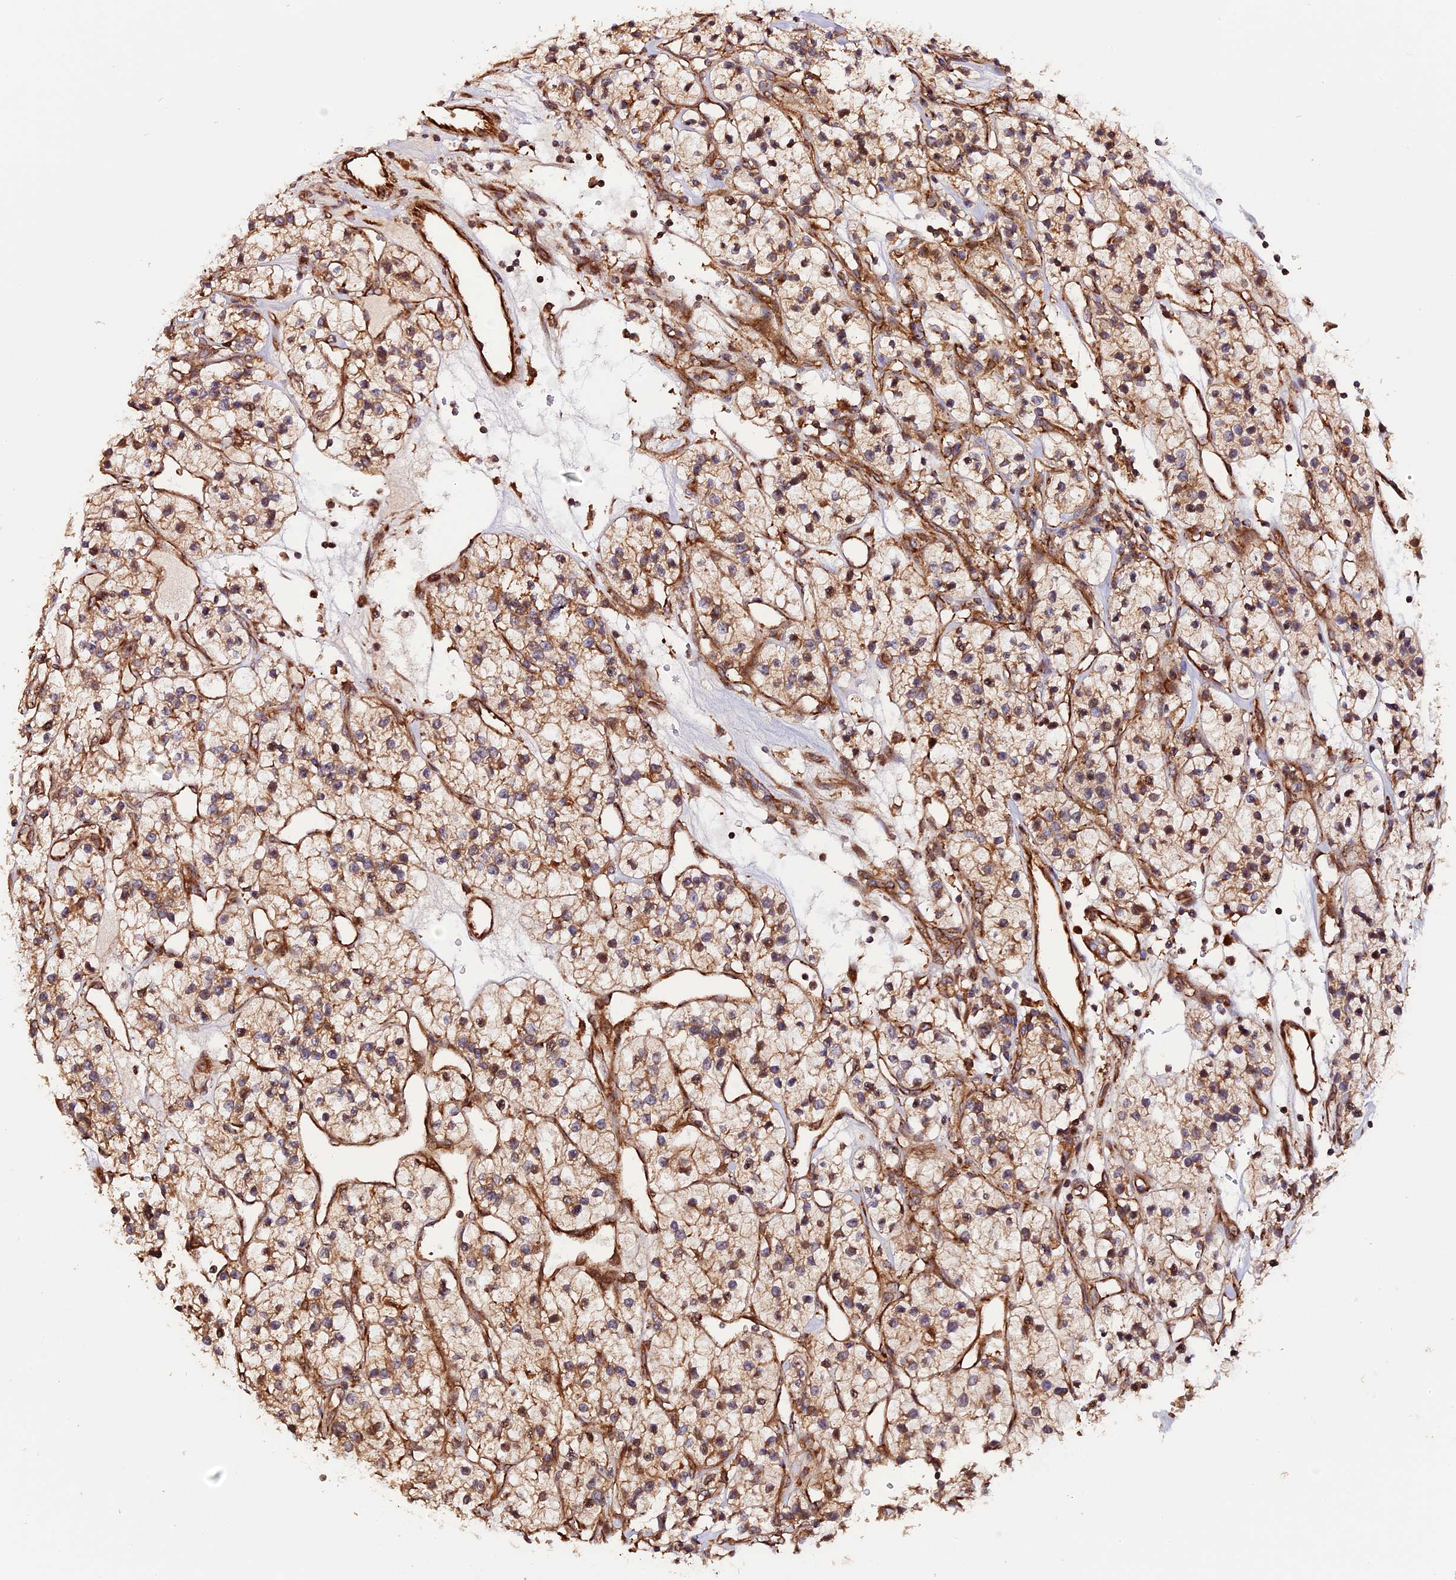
{"staining": {"intensity": "moderate", "quantity": ">75%", "location": "cytoplasmic/membranous"}, "tissue": "renal cancer", "cell_type": "Tumor cells", "image_type": "cancer", "snomed": [{"axis": "morphology", "description": "Adenocarcinoma, NOS"}, {"axis": "topography", "description": "Kidney"}], "caption": "A histopathology image showing moderate cytoplasmic/membranous expression in approximately >75% of tumor cells in adenocarcinoma (renal), as visualized by brown immunohistochemical staining.", "gene": "HERPUD1", "patient": {"sex": "female", "age": 57}}